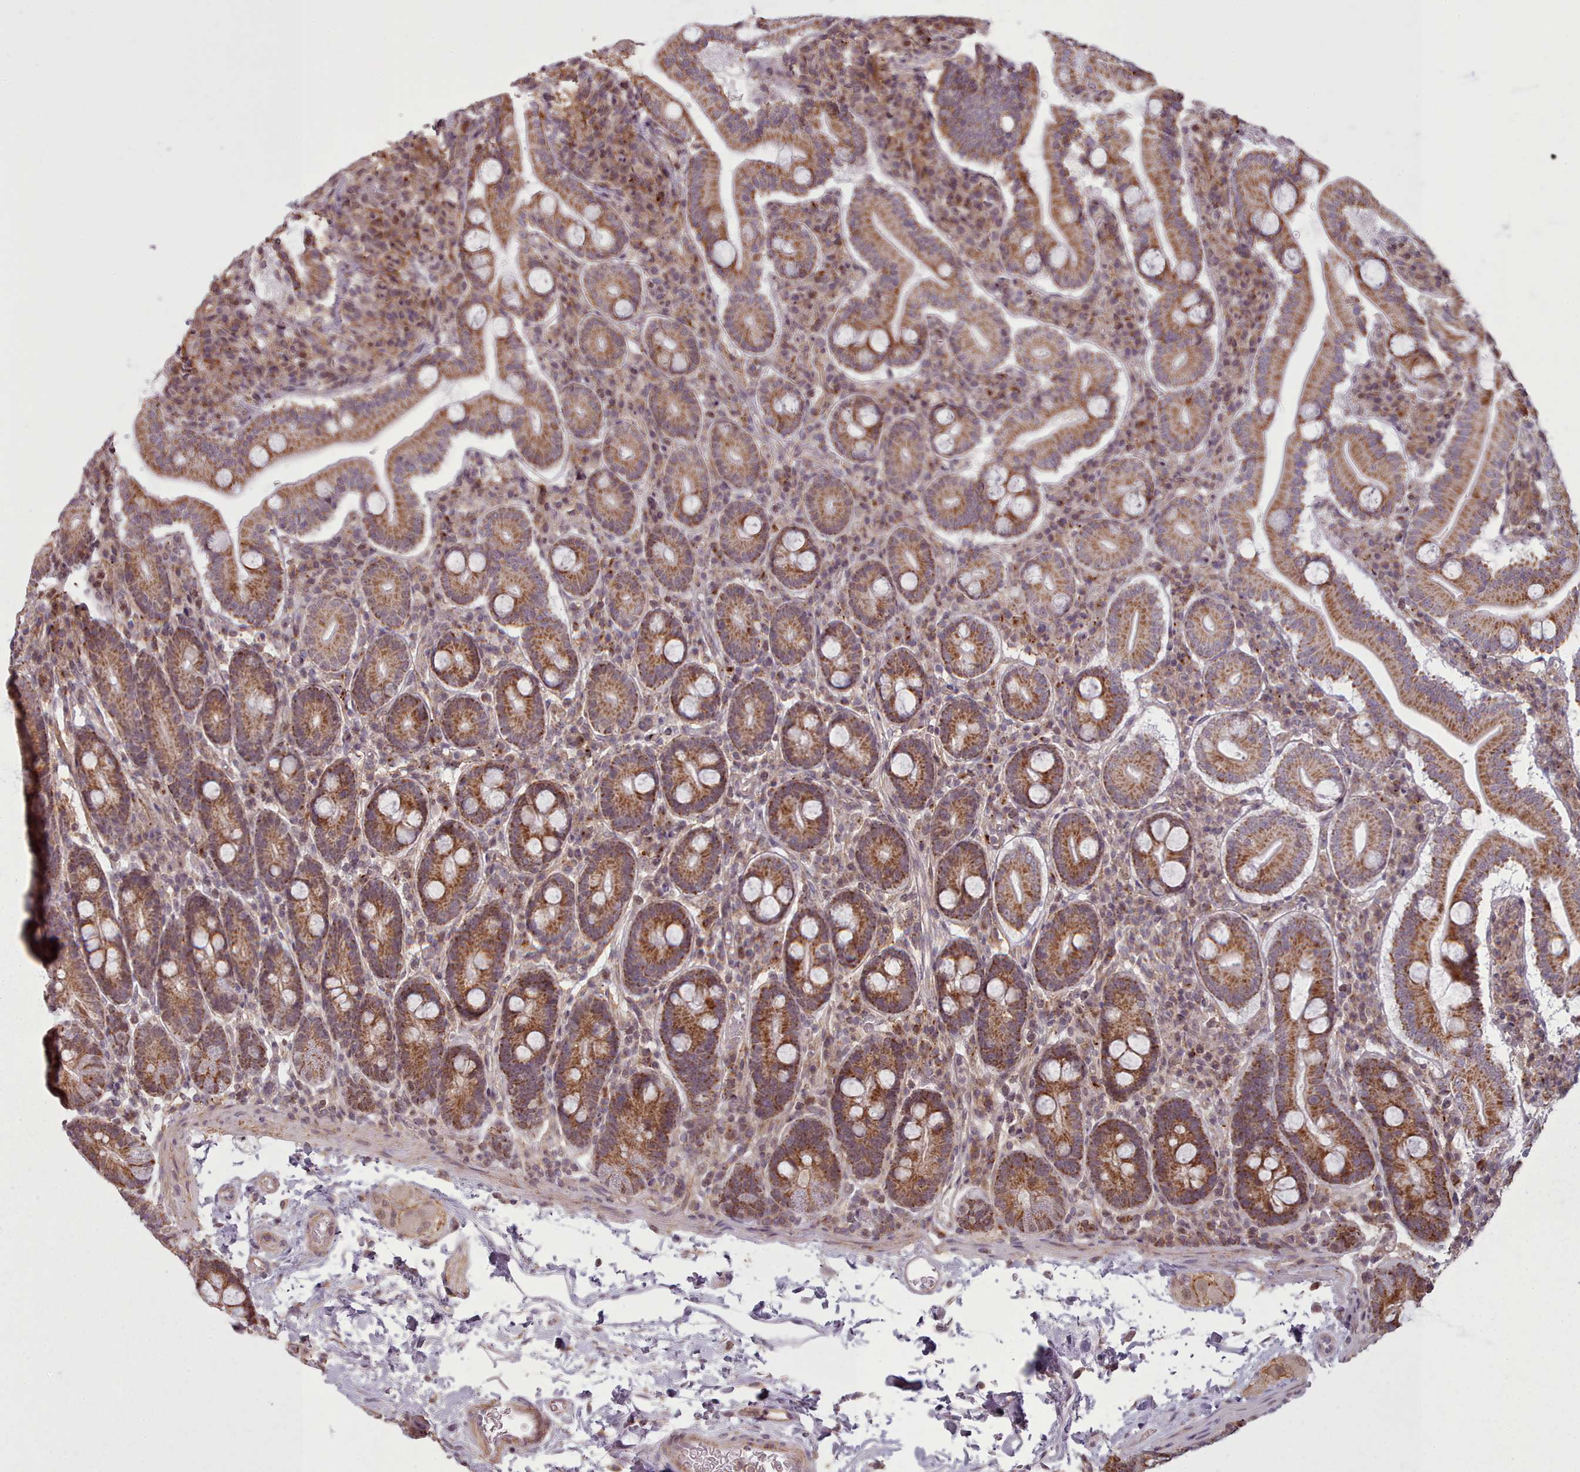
{"staining": {"intensity": "moderate", "quantity": ">75%", "location": "cytoplasmic/membranous"}, "tissue": "duodenum", "cell_type": "Glandular cells", "image_type": "normal", "snomed": [{"axis": "morphology", "description": "Normal tissue, NOS"}, {"axis": "topography", "description": "Duodenum"}], "caption": "Unremarkable duodenum reveals moderate cytoplasmic/membranous positivity in about >75% of glandular cells, visualized by immunohistochemistry. (DAB IHC, brown staining for protein, blue staining for nuclei).", "gene": "ZMYM4", "patient": {"sex": "male", "age": 35}}